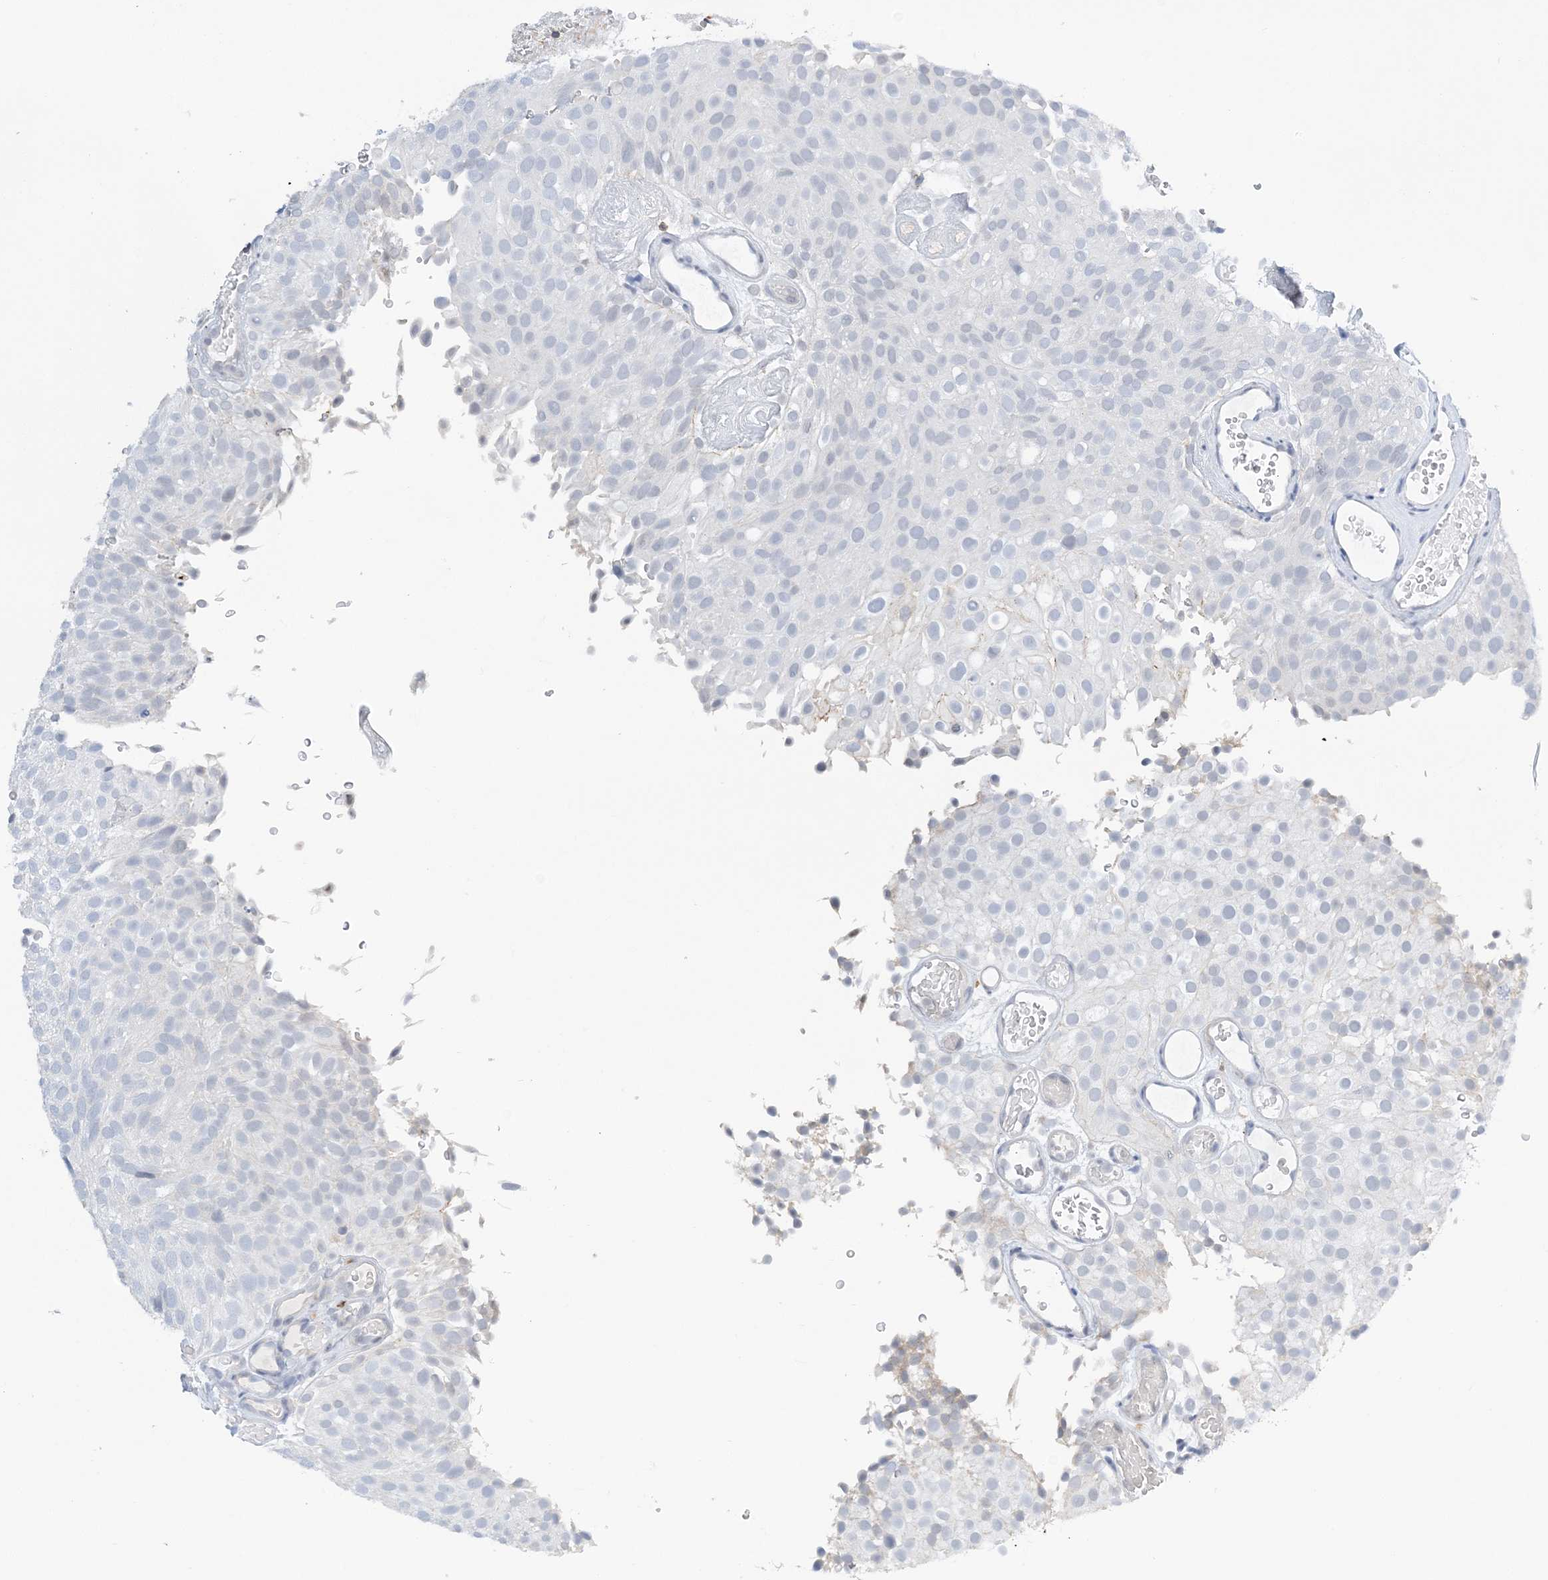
{"staining": {"intensity": "negative", "quantity": "none", "location": "none"}, "tissue": "urothelial cancer", "cell_type": "Tumor cells", "image_type": "cancer", "snomed": [{"axis": "morphology", "description": "Urothelial carcinoma, Low grade"}, {"axis": "topography", "description": "Urinary bladder"}], "caption": "Immunohistochemistry of human low-grade urothelial carcinoma reveals no expression in tumor cells.", "gene": "PRMT9", "patient": {"sex": "male", "age": 78}}